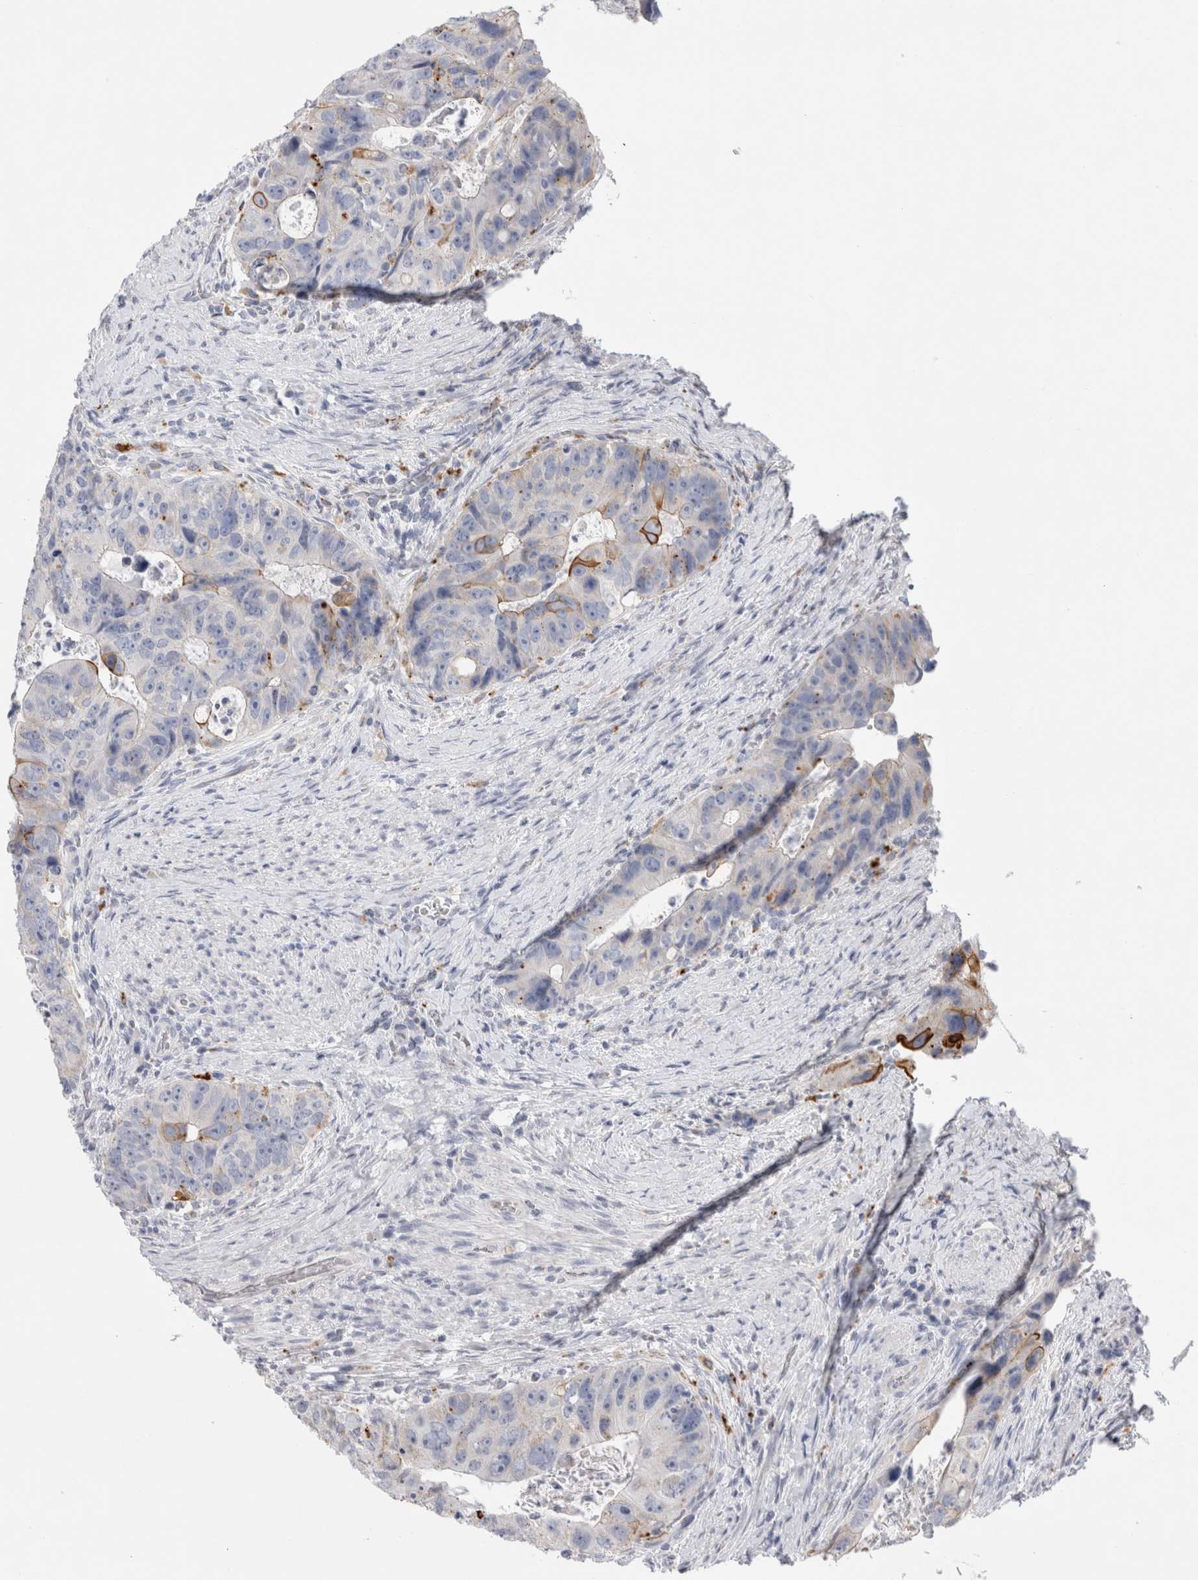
{"staining": {"intensity": "moderate", "quantity": "<25%", "location": "cytoplasmic/membranous"}, "tissue": "colorectal cancer", "cell_type": "Tumor cells", "image_type": "cancer", "snomed": [{"axis": "morphology", "description": "Adenocarcinoma, NOS"}, {"axis": "topography", "description": "Rectum"}], "caption": "Adenocarcinoma (colorectal) tissue demonstrates moderate cytoplasmic/membranous staining in about <25% of tumor cells The protein of interest is shown in brown color, while the nuclei are stained blue.", "gene": "GAA", "patient": {"sex": "male", "age": 59}}